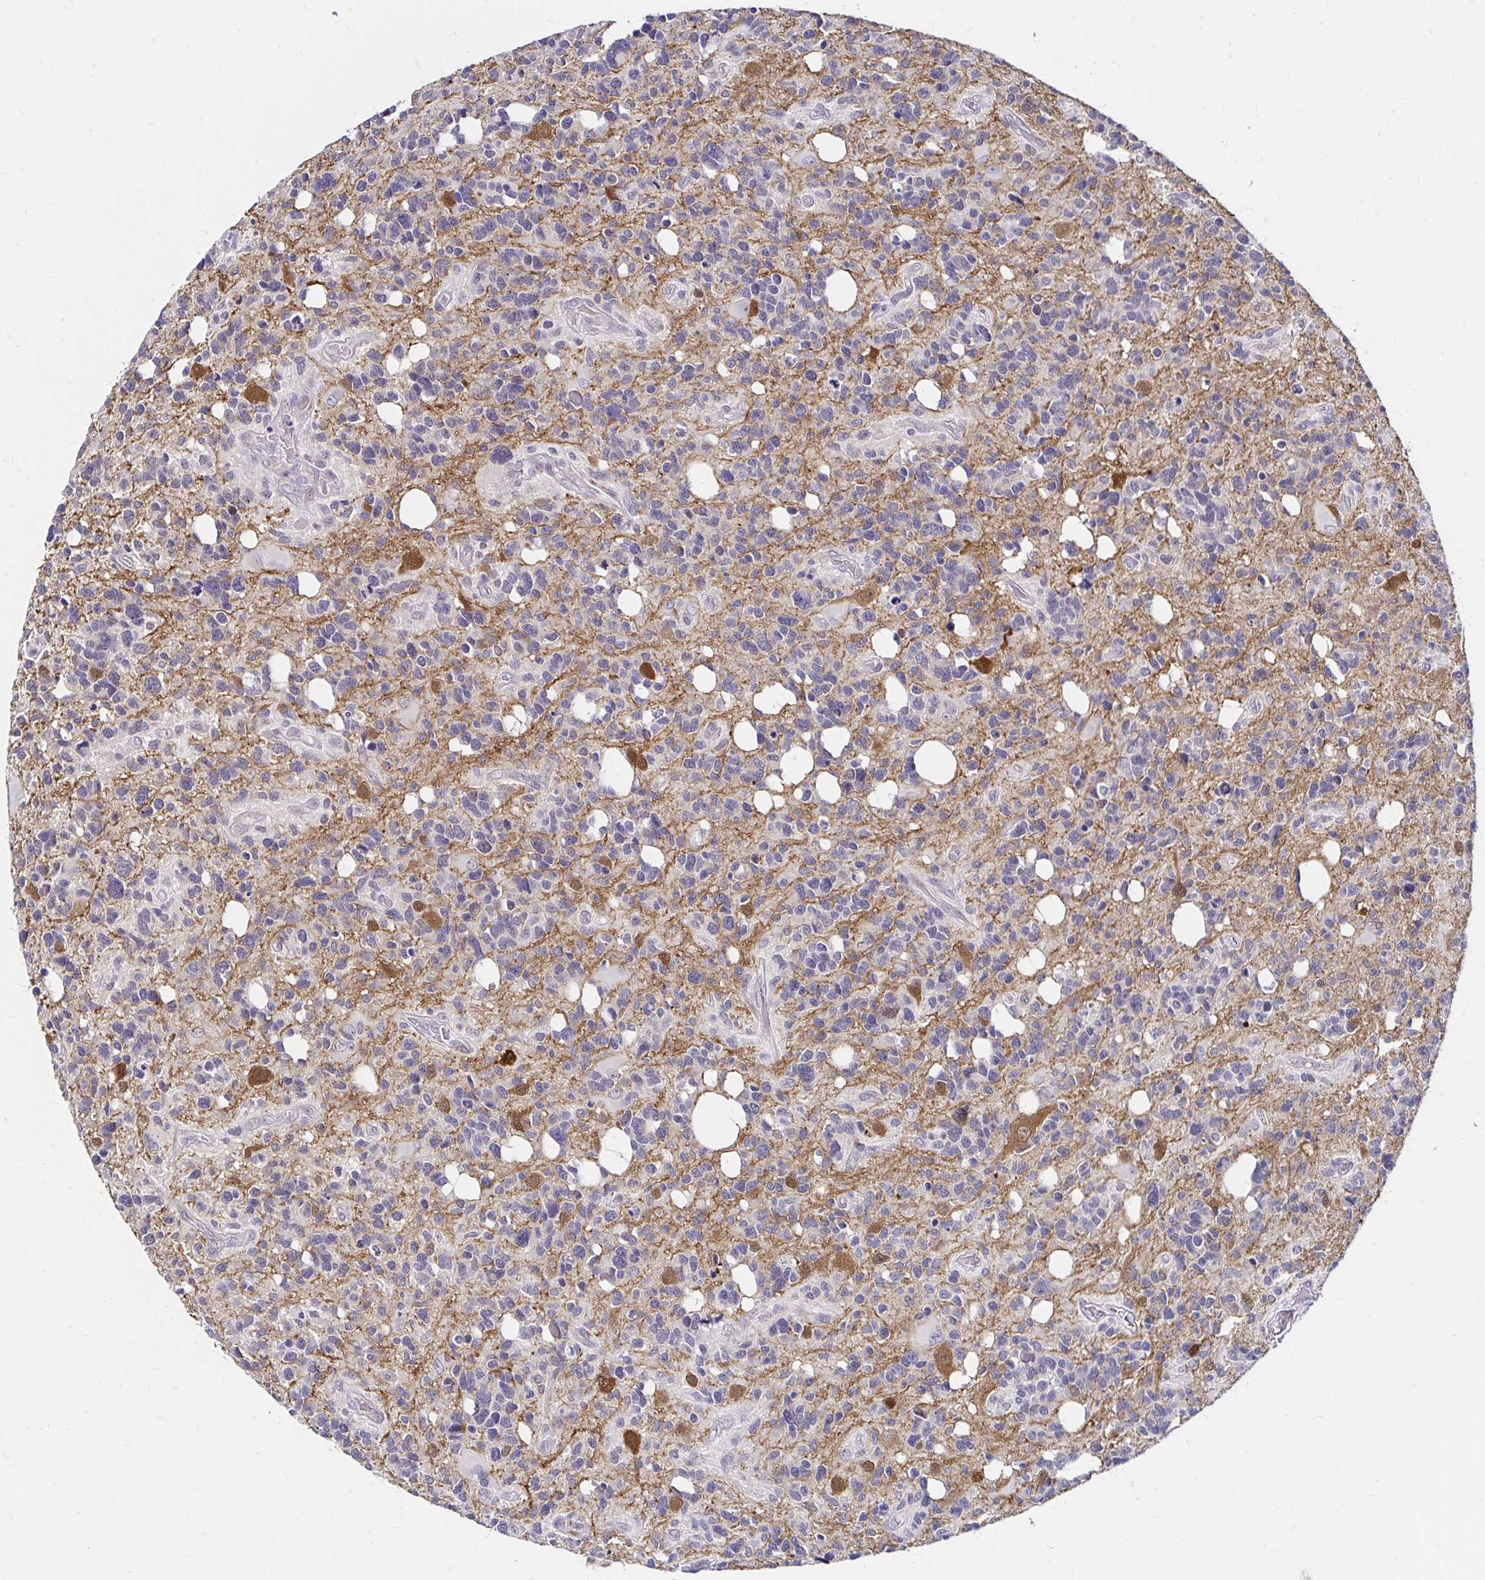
{"staining": {"intensity": "negative", "quantity": "none", "location": "none"}, "tissue": "glioma", "cell_type": "Tumor cells", "image_type": "cancer", "snomed": [{"axis": "morphology", "description": "Glioma, malignant, High grade"}, {"axis": "topography", "description": "Brain"}], "caption": "Tumor cells are negative for brown protein staining in malignant high-grade glioma.", "gene": "GUCY1A1", "patient": {"sex": "male", "age": 49}}